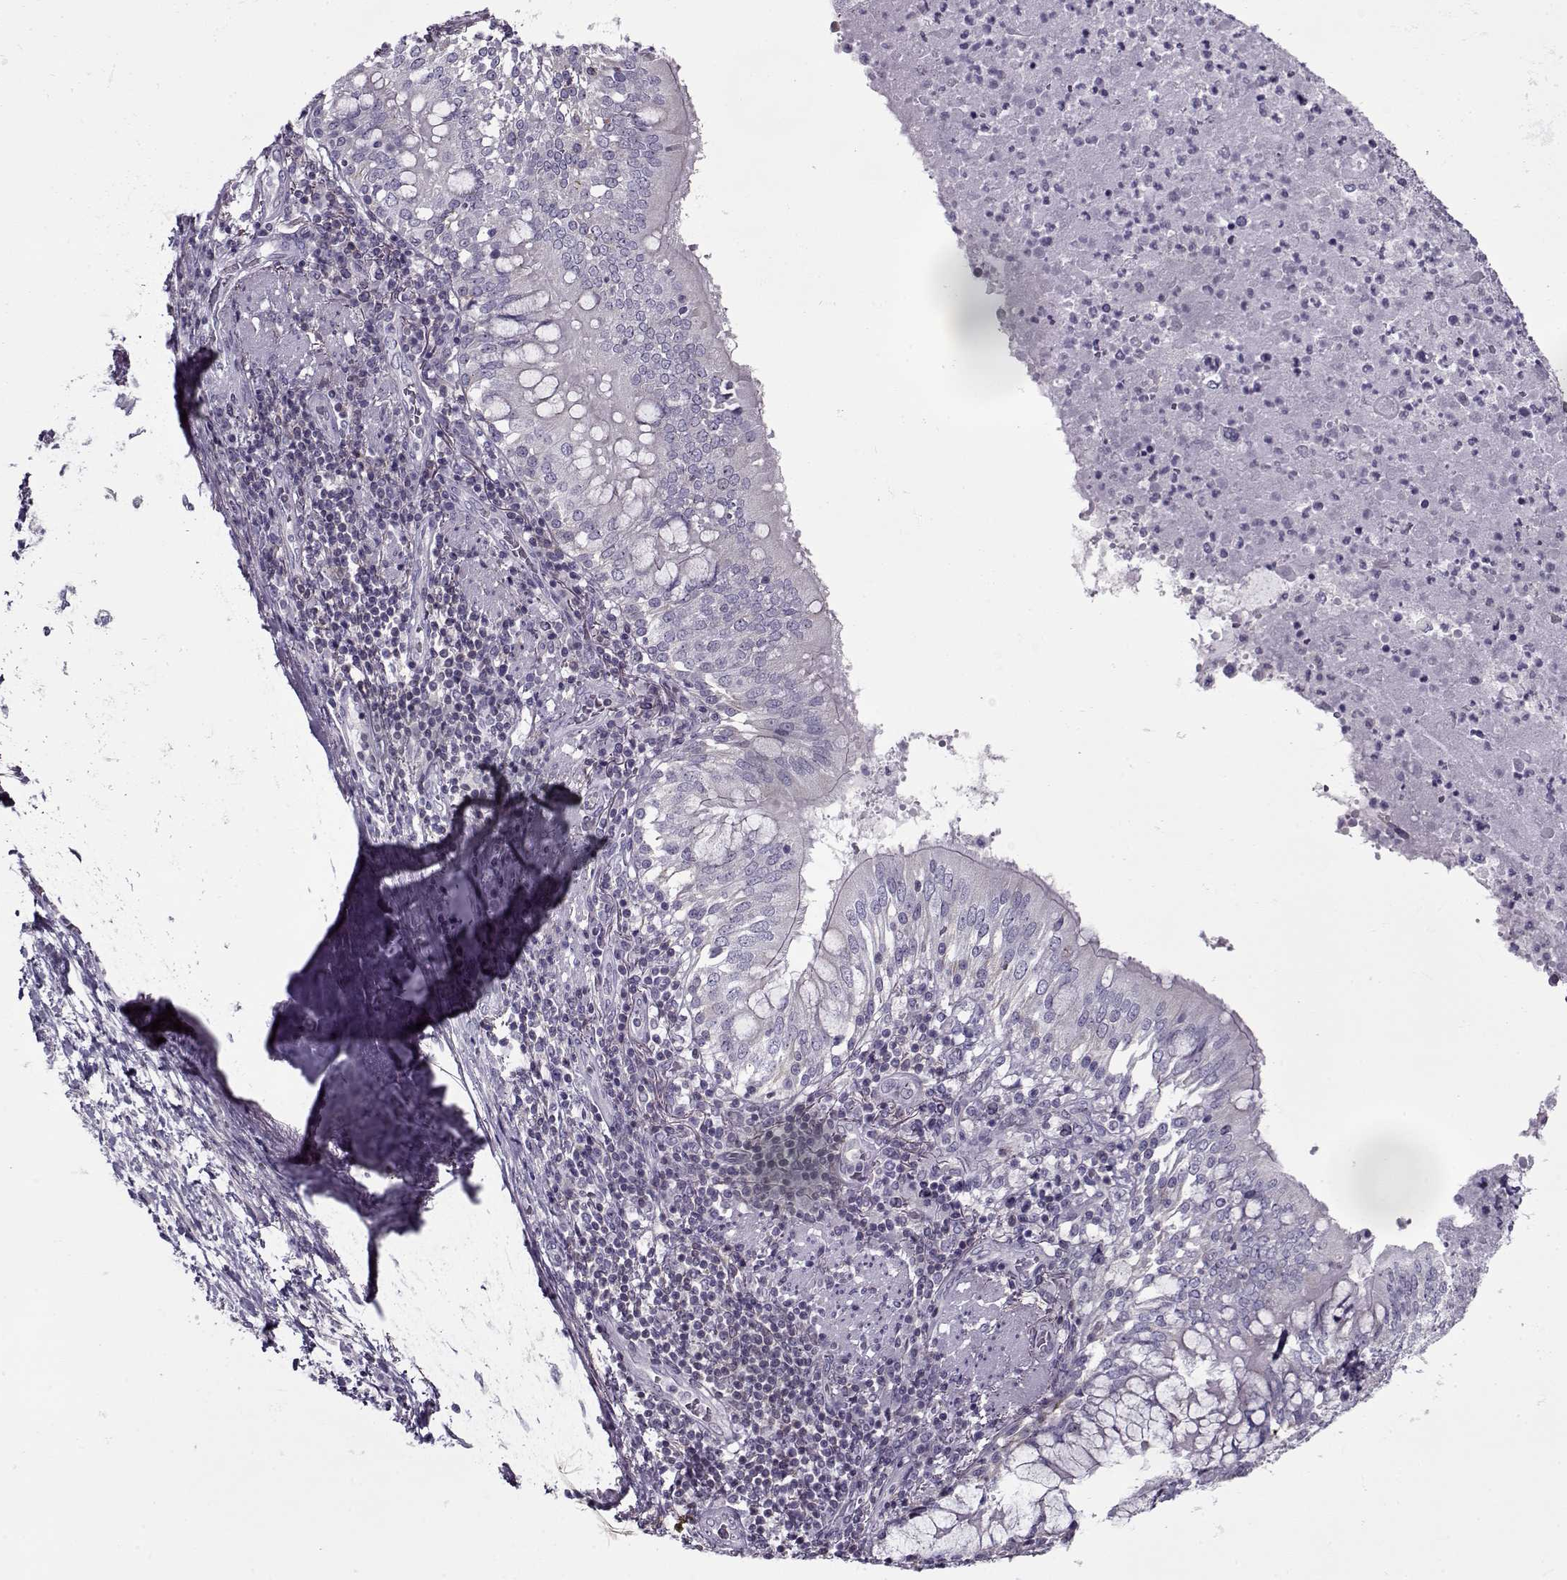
{"staining": {"intensity": "negative", "quantity": "none", "location": "none"}, "tissue": "lung cancer", "cell_type": "Tumor cells", "image_type": "cancer", "snomed": [{"axis": "morphology", "description": "Normal tissue, NOS"}, {"axis": "morphology", "description": "Squamous cell carcinoma, NOS"}, {"axis": "topography", "description": "Bronchus"}, {"axis": "topography", "description": "Lung"}], "caption": "Tumor cells are negative for brown protein staining in lung squamous cell carcinoma.", "gene": "PP2D1", "patient": {"sex": "male", "age": 64}}